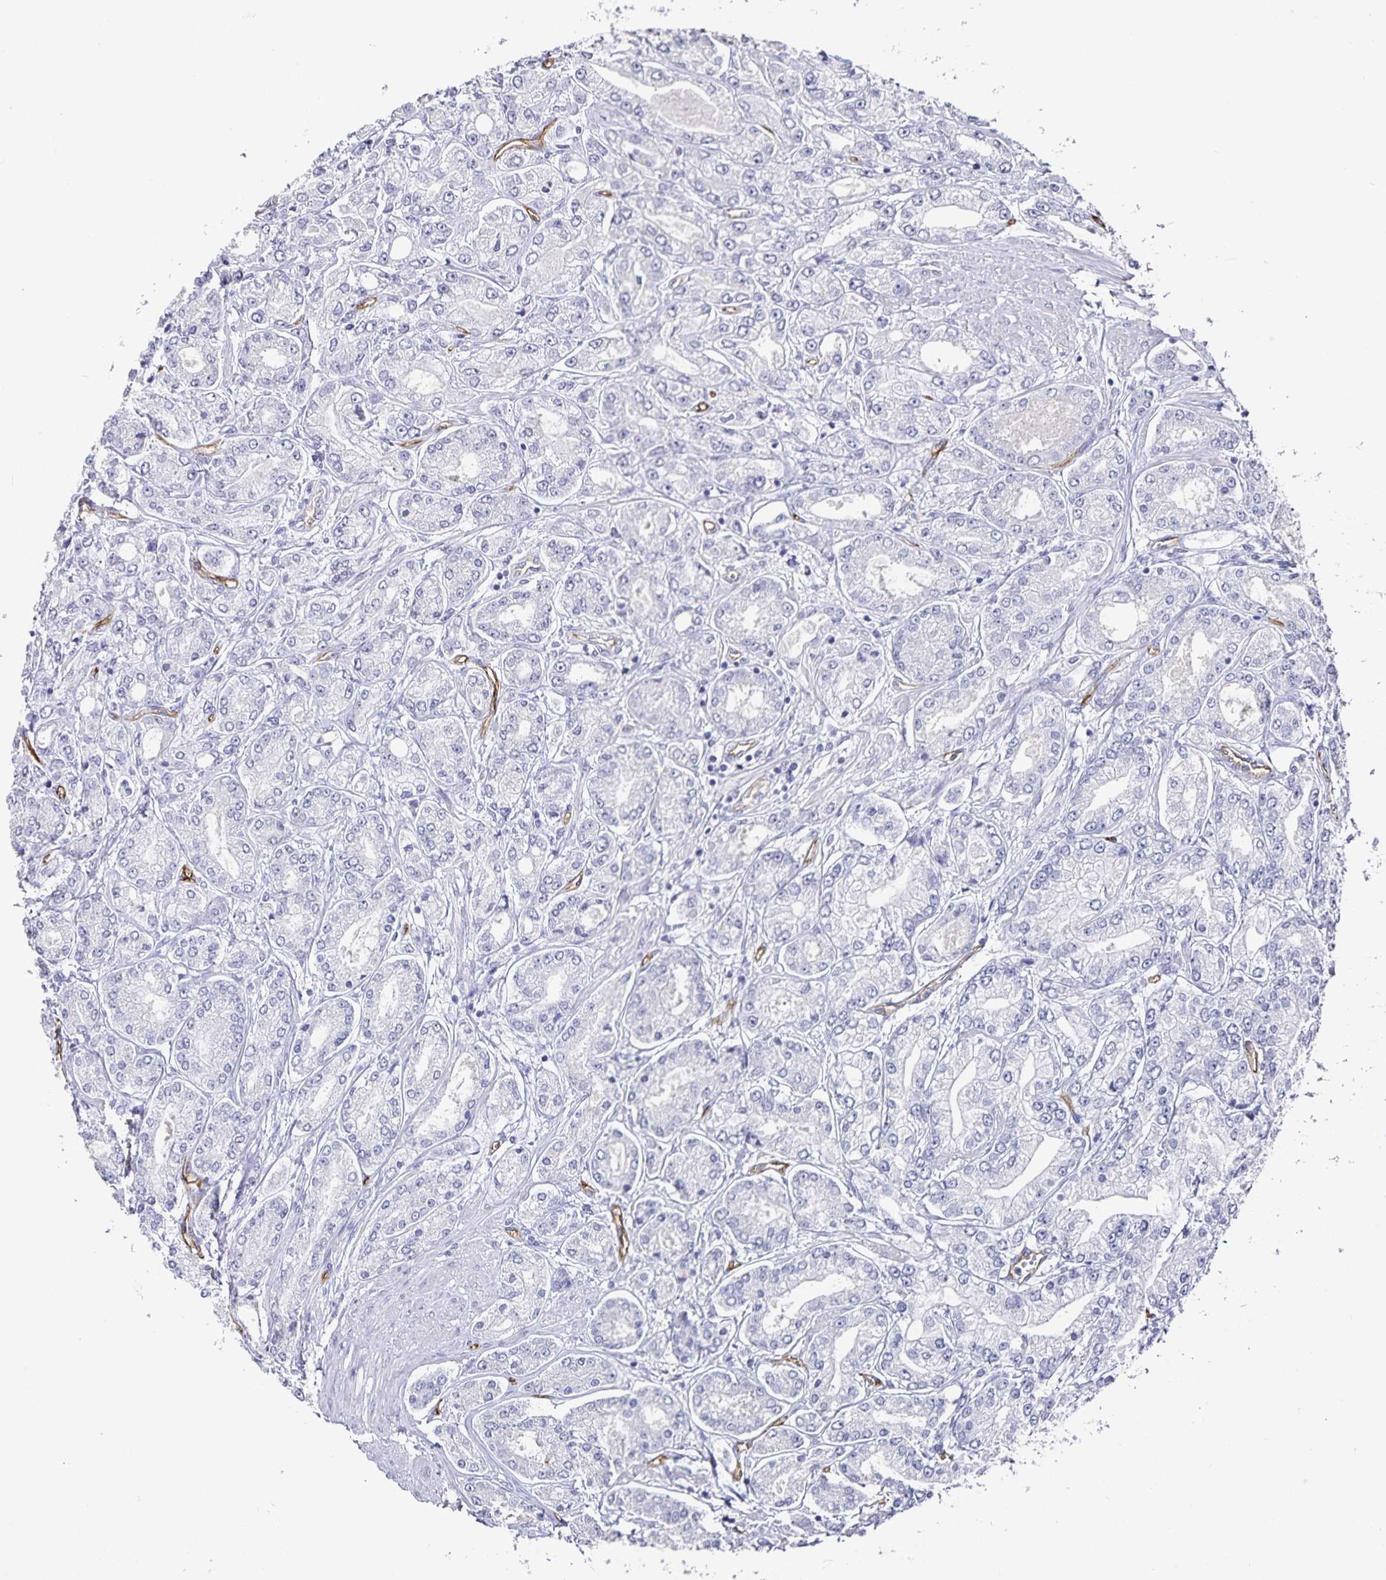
{"staining": {"intensity": "negative", "quantity": "none", "location": "none"}, "tissue": "prostate cancer", "cell_type": "Tumor cells", "image_type": "cancer", "snomed": [{"axis": "morphology", "description": "Adenocarcinoma, High grade"}, {"axis": "topography", "description": "Prostate"}], "caption": "A histopathology image of adenocarcinoma (high-grade) (prostate) stained for a protein shows no brown staining in tumor cells.", "gene": "PODXL", "patient": {"sex": "male", "age": 66}}